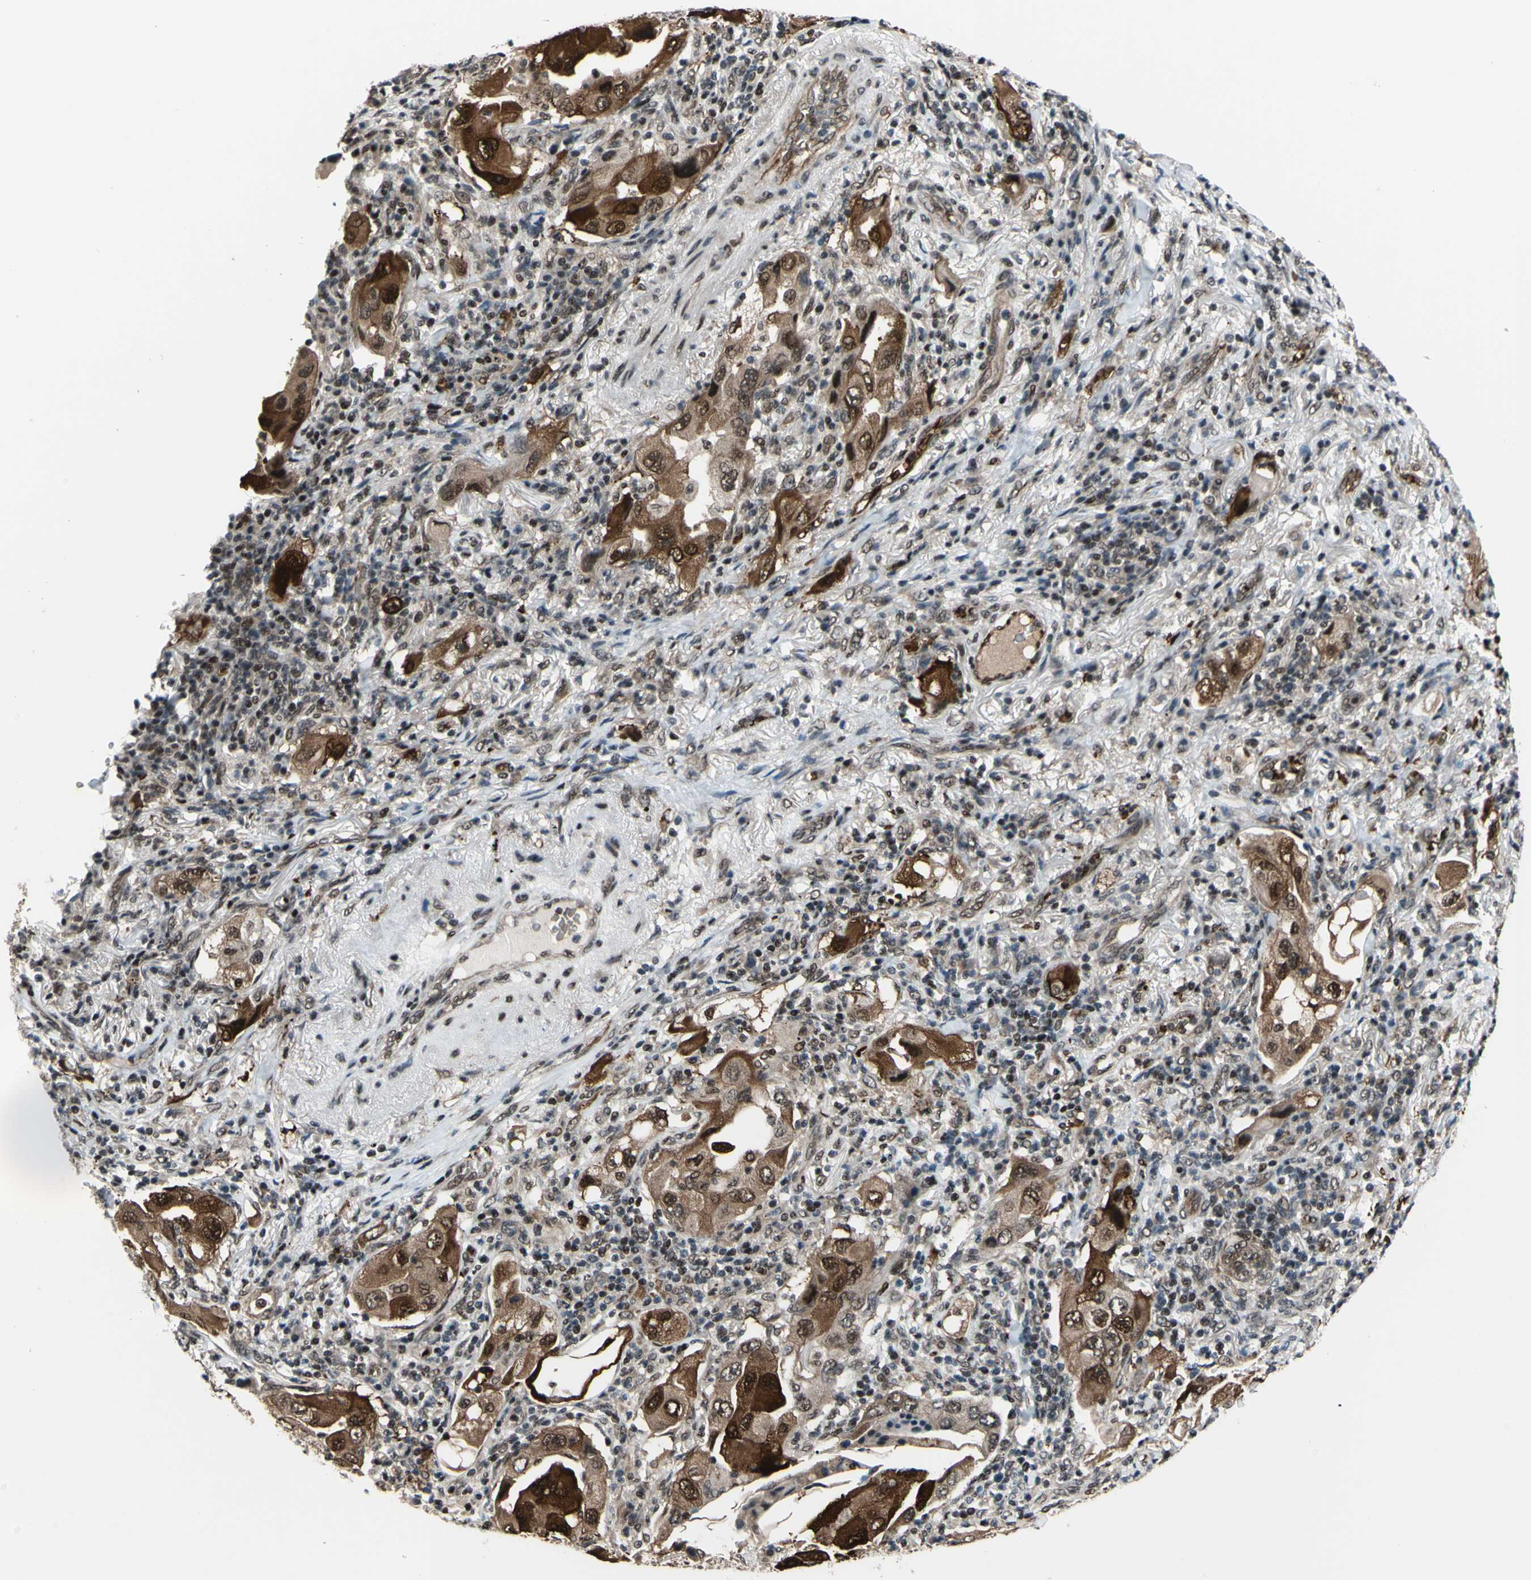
{"staining": {"intensity": "strong", "quantity": ">75%", "location": "cytoplasmic/membranous,nuclear"}, "tissue": "lung cancer", "cell_type": "Tumor cells", "image_type": "cancer", "snomed": [{"axis": "morphology", "description": "Adenocarcinoma, NOS"}, {"axis": "topography", "description": "Lung"}], "caption": "Human lung adenocarcinoma stained for a protein (brown) shows strong cytoplasmic/membranous and nuclear positive expression in approximately >75% of tumor cells.", "gene": "THAP12", "patient": {"sex": "female", "age": 65}}